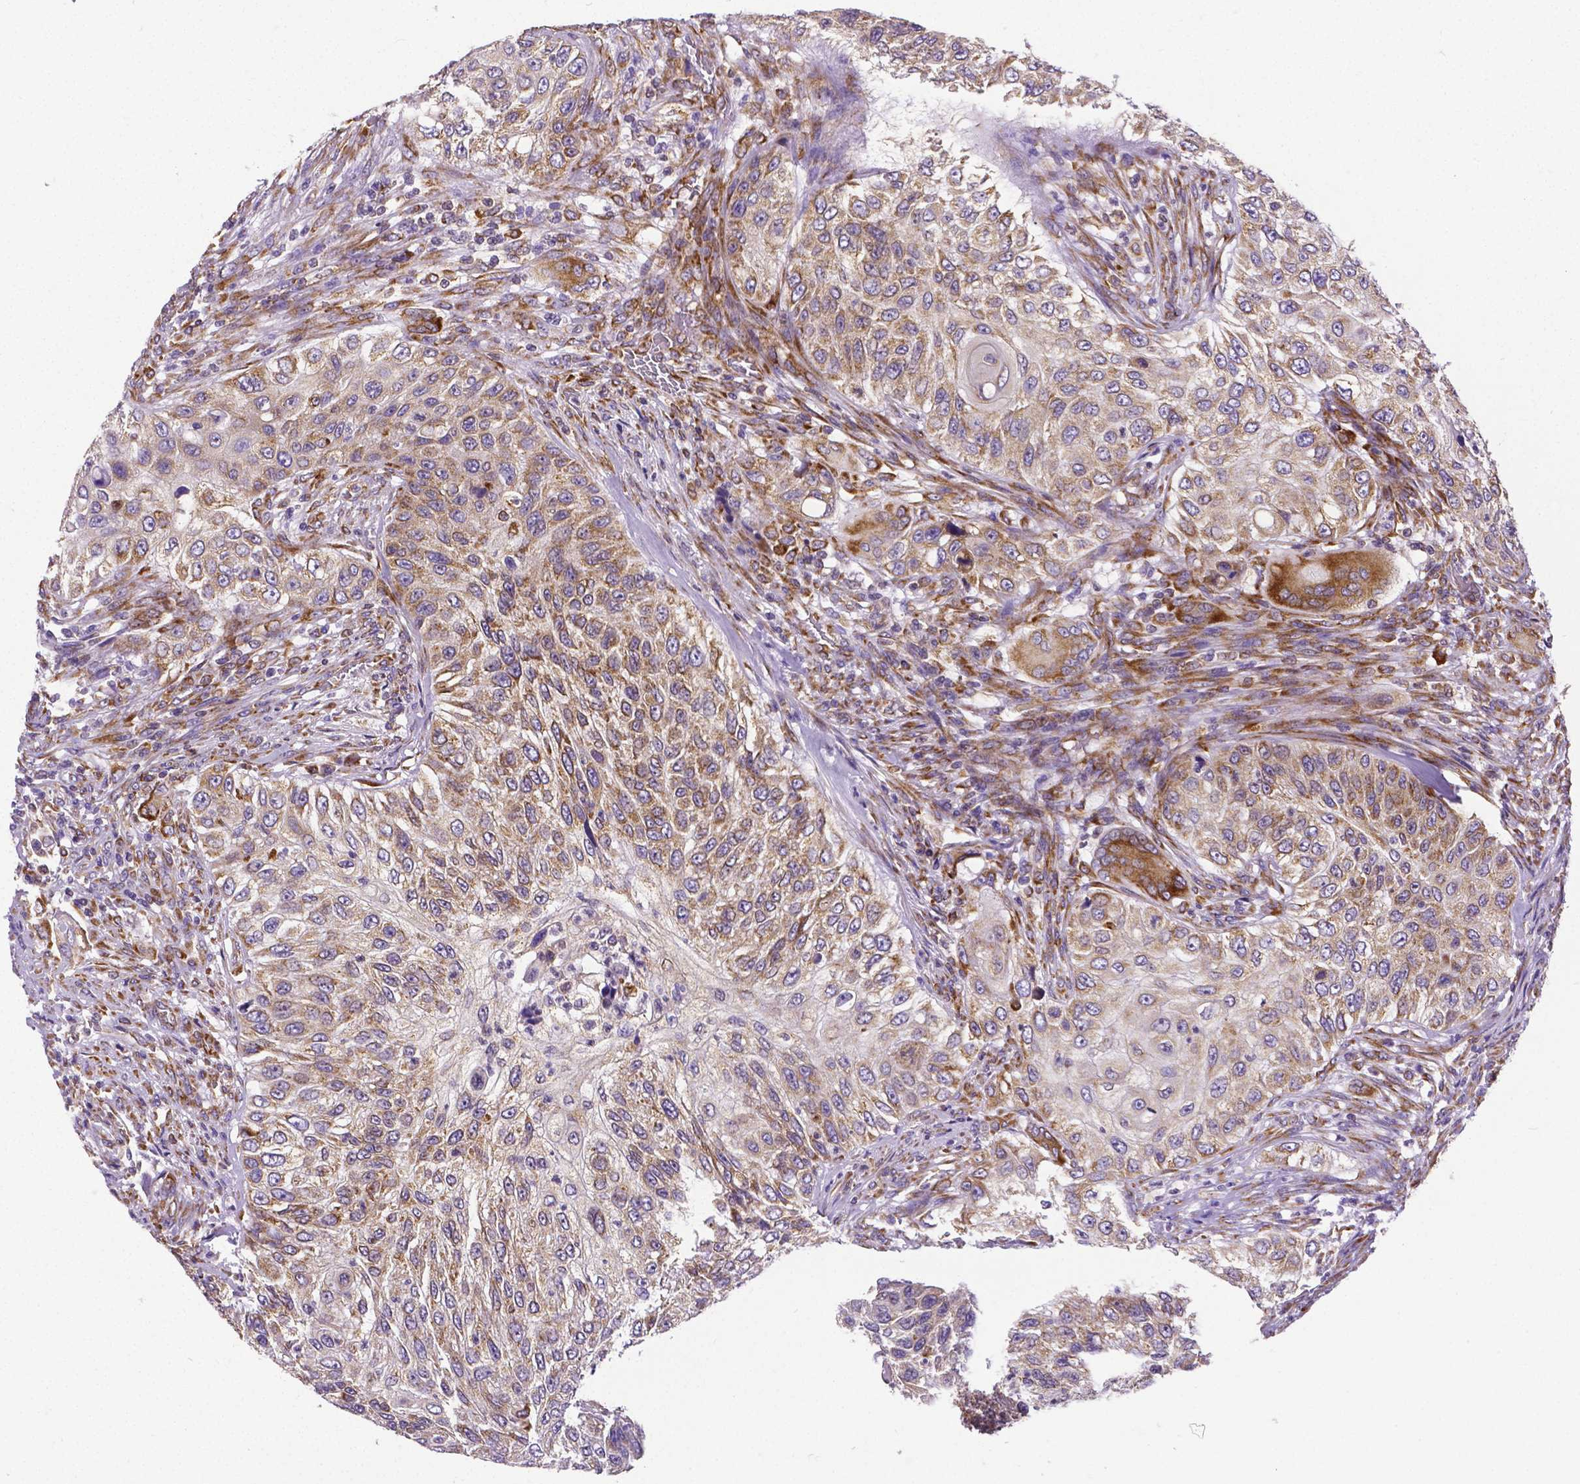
{"staining": {"intensity": "moderate", "quantity": ">75%", "location": "cytoplasmic/membranous"}, "tissue": "urothelial cancer", "cell_type": "Tumor cells", "image_type": "cancer", "snomed": [{"axis": "morphology", "description": "Urothelial carcinoma, High grade"}, {"axis": "topography", "description": "Urinary bladder"}], "caption": "Urothelial cancer tissue displays moderate cytoplasmic/membranous positivity in about >75% of tumor cells The protein of interest is stained brown, and the nuclei are stained in blue (DAB (3,3'-diaminobenzidine) IHC with brightfield microscopy, high magnification).", "gene": "MTDH", "patient": {"sex": "female", "age": 60}}